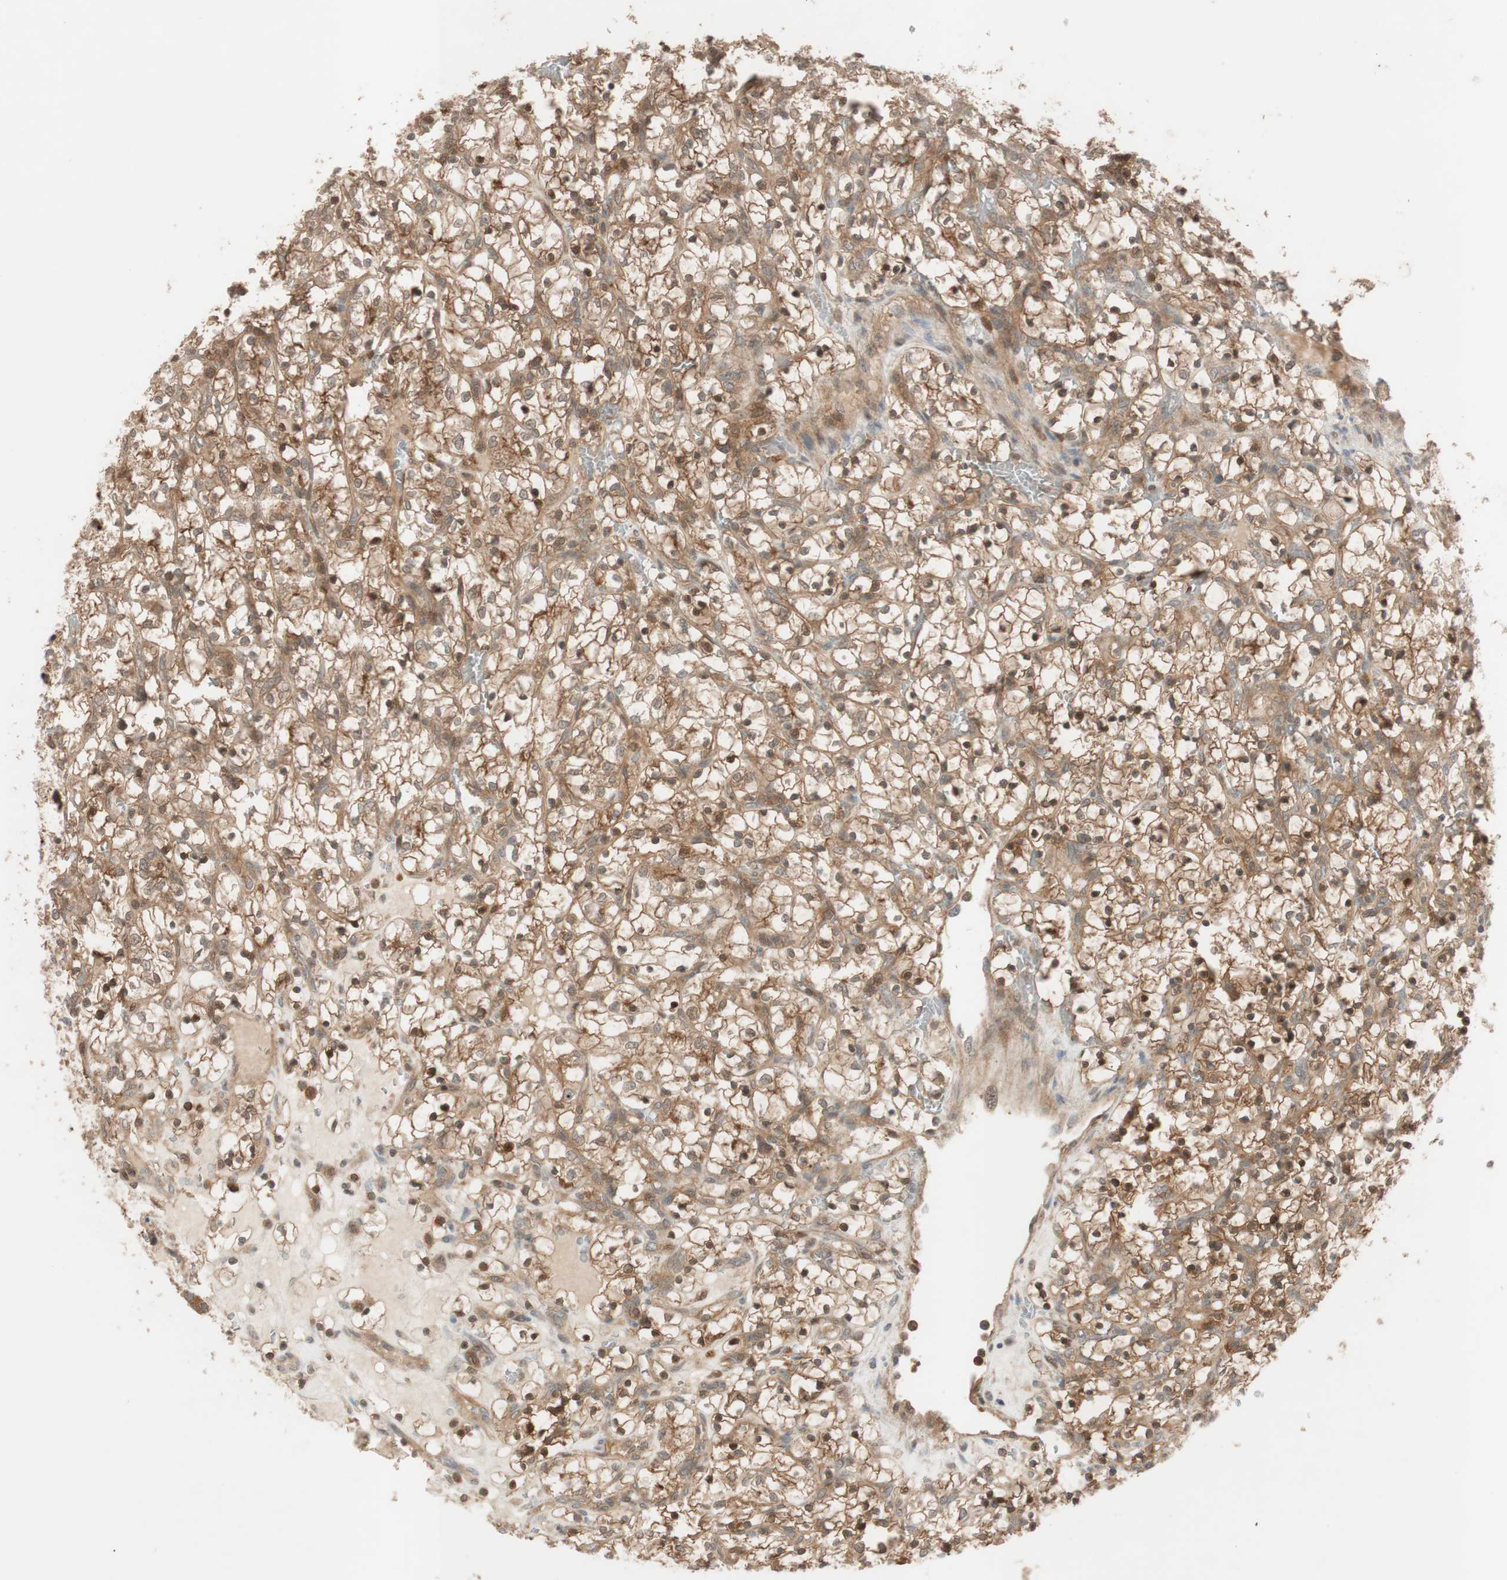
{"staining": {"intensity": "moderate", "quantity": ">75%", "location": "cytoplasmic/membranous,nuclear"}, "tissue": "renal cancer", "cell_type": "Tumor cells", "image_type": "cancer", "snomed": [{"axis": "morphology", "description": "Adenocarcinoma, NOS"}, {"axis": "topography", "description": "Kidney"}], "caption": "The immunohistochemical stain highlights moderate cytoplasmic/membranous and nuclear staining in tumor cells of renal cancer (adenocarcinoma) tissue.", "gene": "EPHA8", "patient": {"sex": "female", "age": 69}}